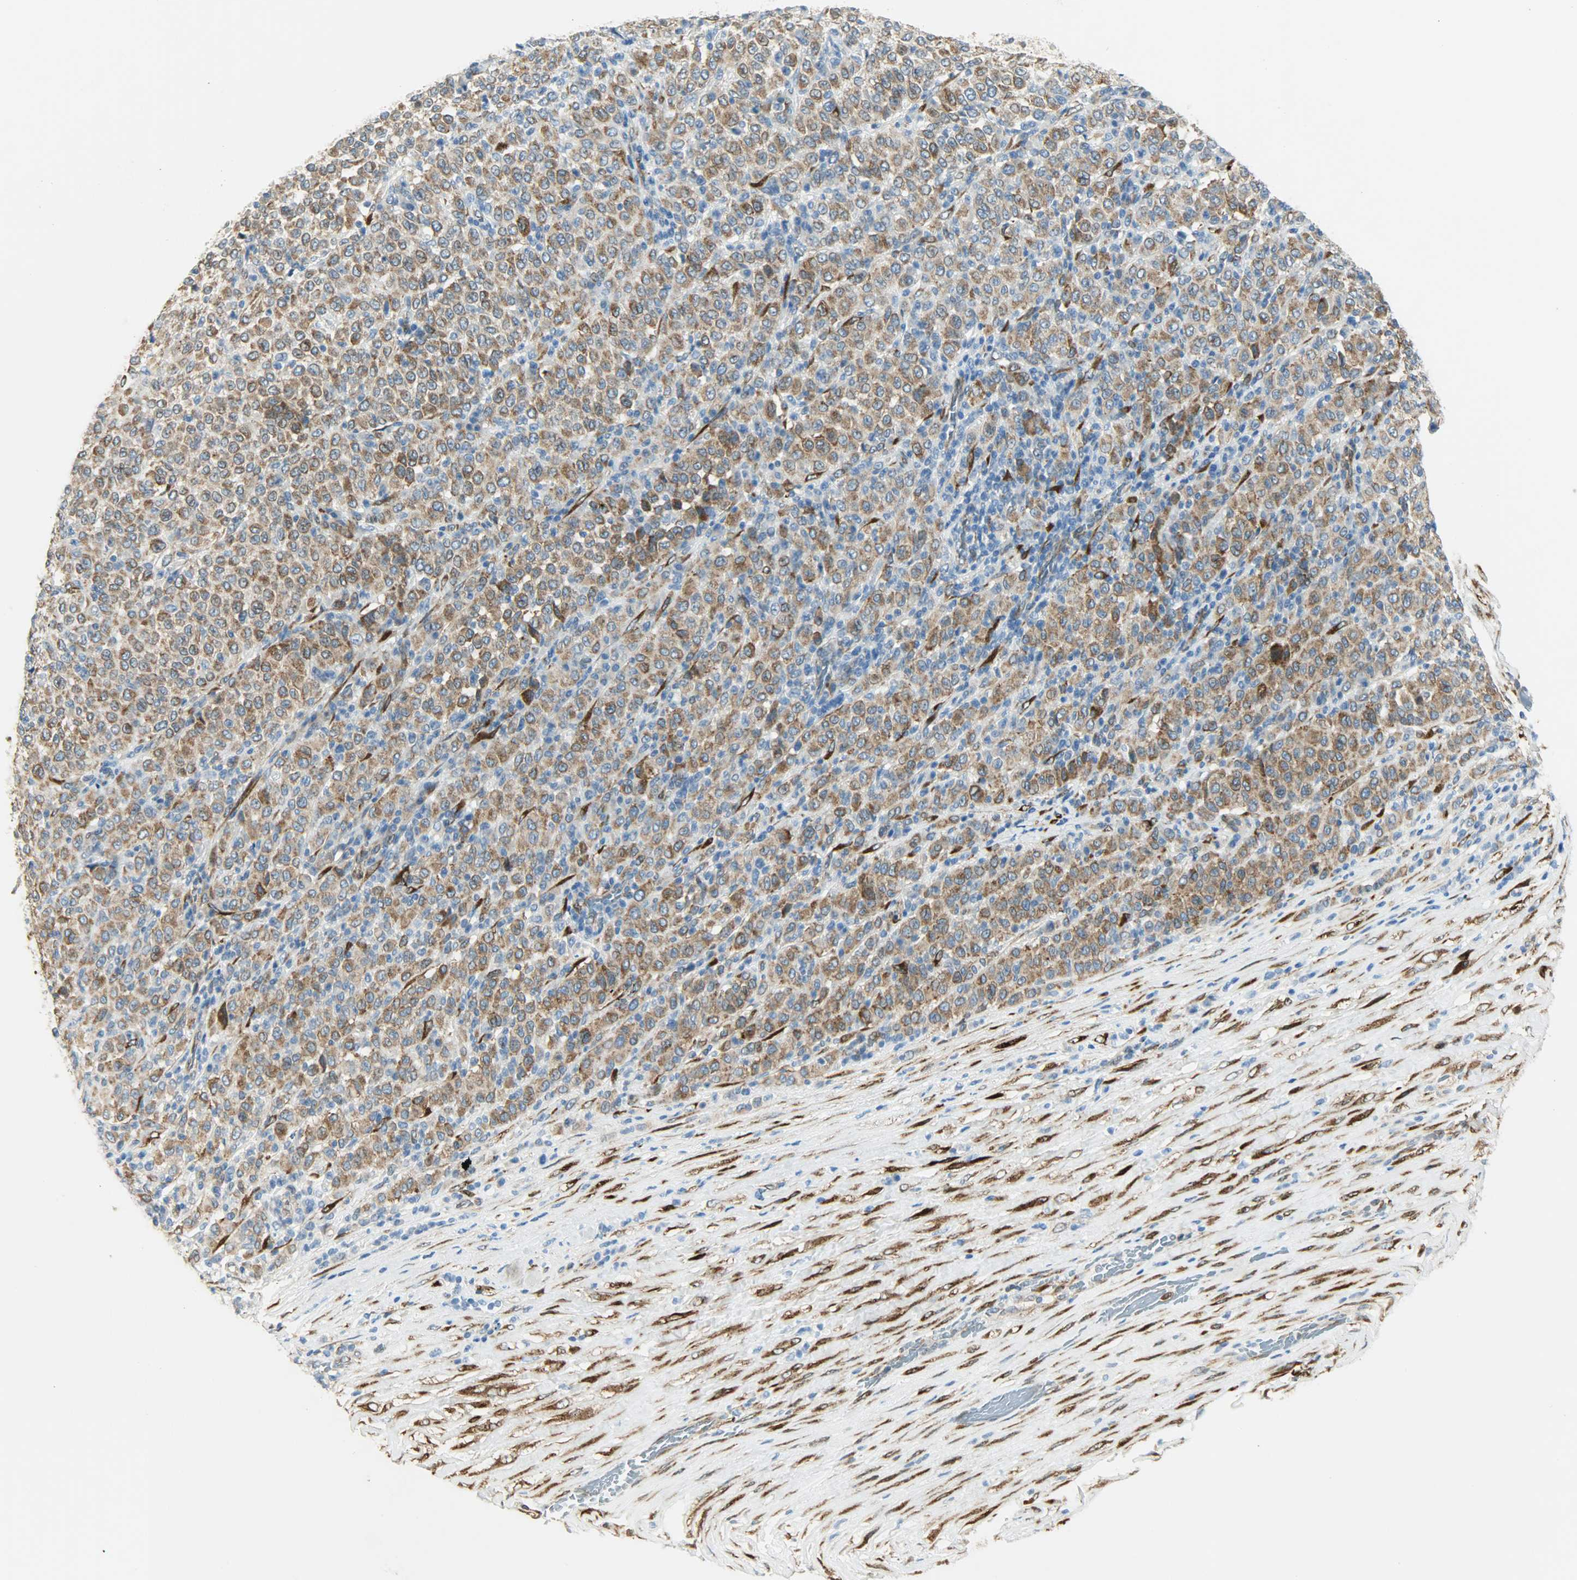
{"staining": {"intensity": "strong", "quantity": ">75%", "location": "cytoplasmic/membranous"}, "tissue": "melanoma", "cell_type": "Tumor cells", "image_type": "cancer", "snomed": [{"axis": "morphology", "description": "Malignant melanoma, Metastatic site"}, {"axis": "topography", "description": "Pancreas"}], "caption": "Melanoma tissue shows strong cytoplasmic/membranous expression in approximately >75% of tumor cells, visualized by immunohistochemistry.", "gene": "PKD2", "patient": {"sex": "female", "age": 30}}